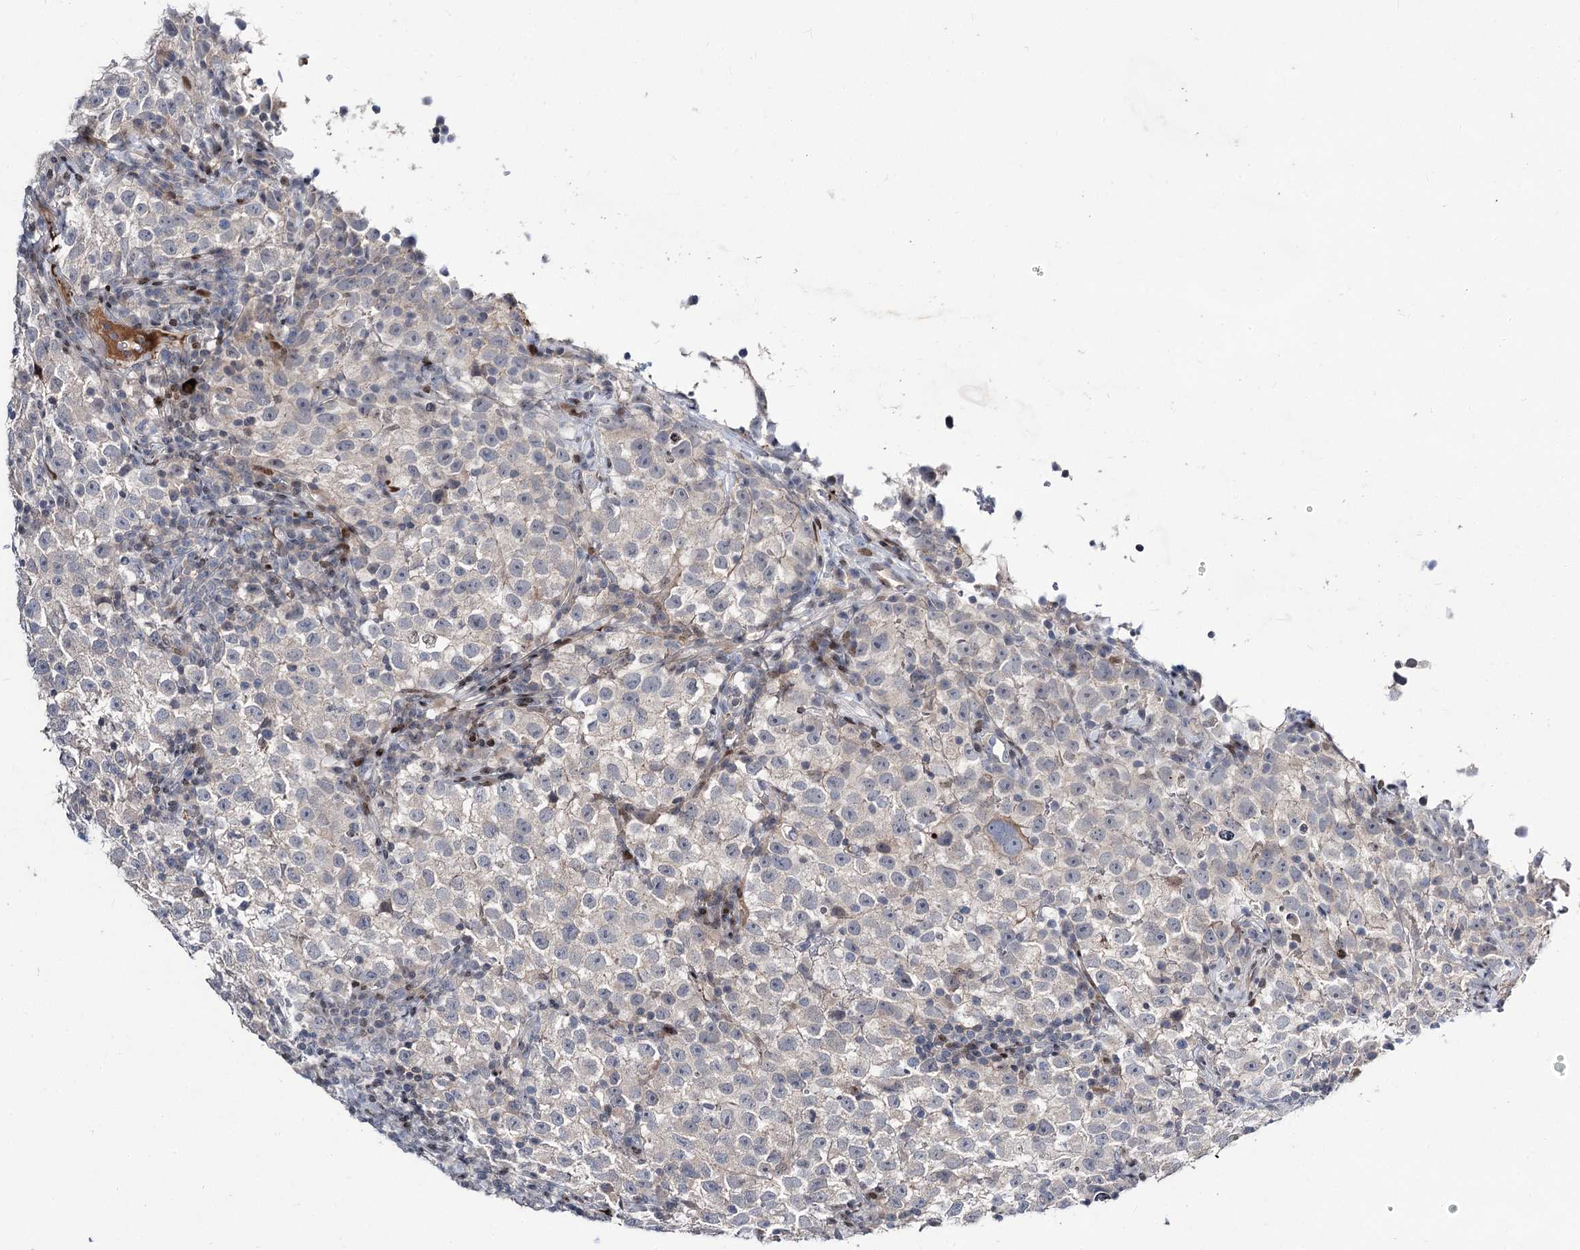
{"staining": {"intensity": "negative", "quantity": "none", "location": "none"}, "tissue": "testis cancer", "cell_type": "Tumor cells", "image_type": "cancer", "snomed": [{"axis": "morphology", "description": "Seminoma, NOS"}, {"axis": "topography", "description": "Testis"}], "caption": "Testis seminoma stained for a protein using immunohistochemistry (IHC) demonstrates no expression tumor cells.", "gene": "ITFG2", "patient": {"sex": "male", "age": 22}}